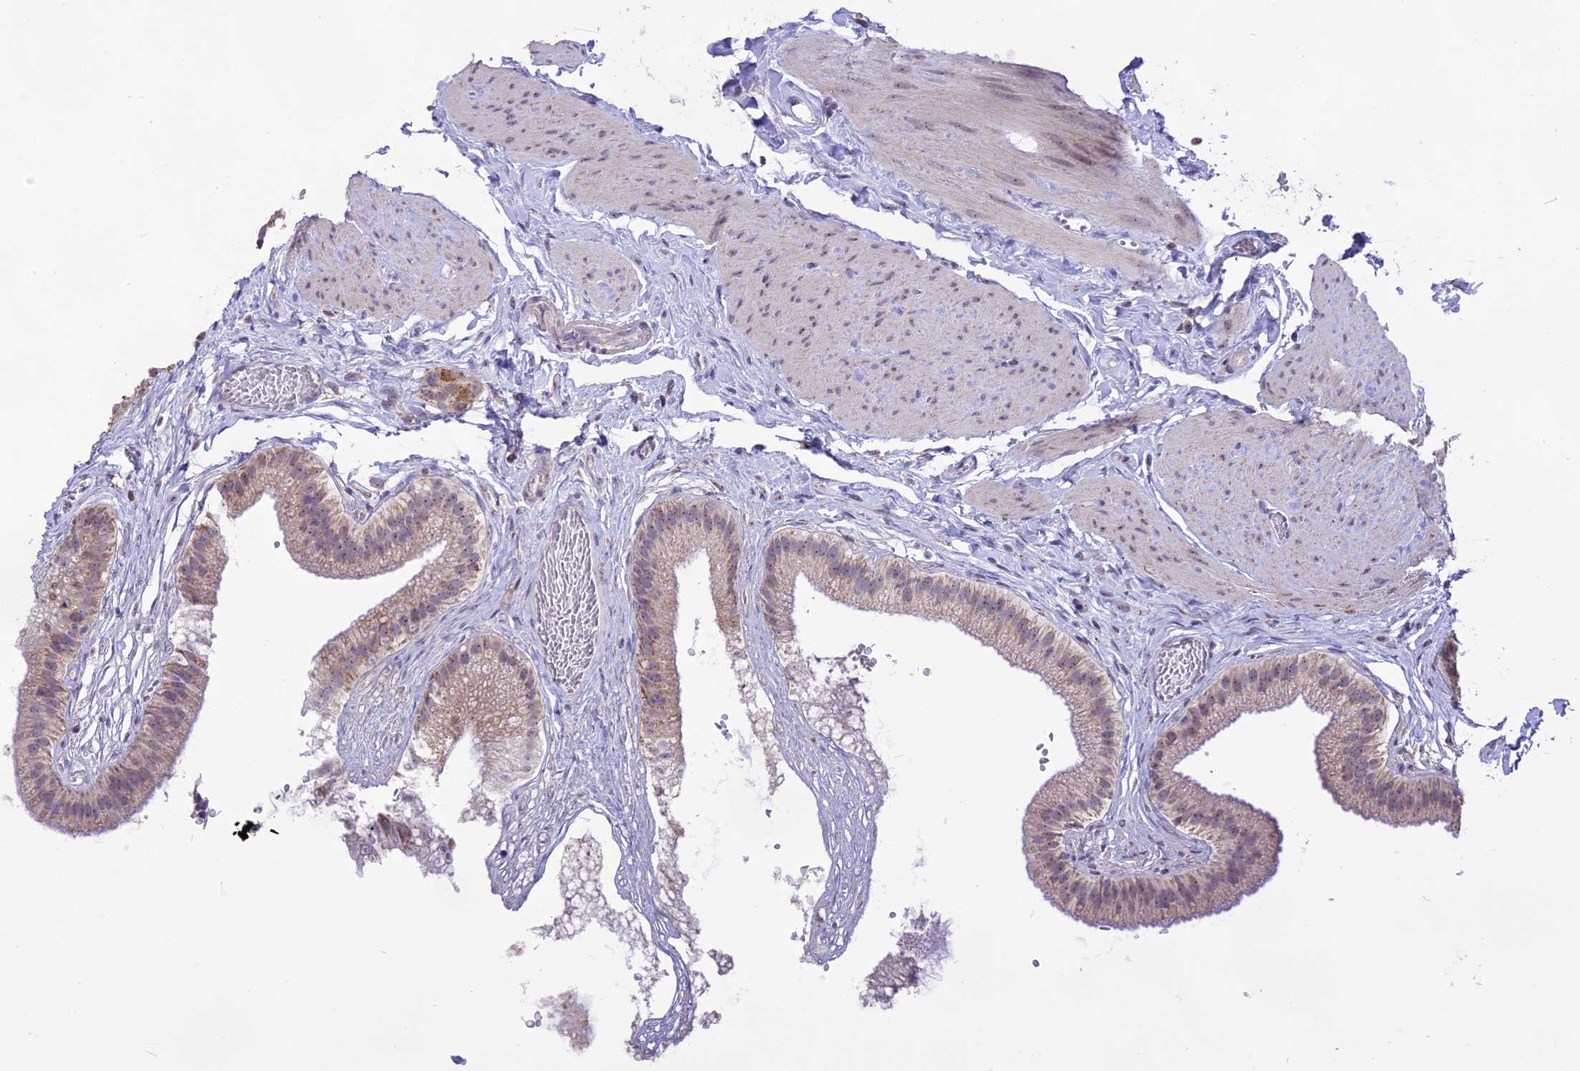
{"staining": {"intensity": "moderate", "quantity": "25%-75%", "location": "cytoplasmic/membranous,nuclear"}, "tissue": "gallbladder", "cell_type": "Glandular cells", "image_type": "normal", "snomed": [{"axis": "morphology", "description": "Normal tissue, NOS"}, {"axis": "topography", "description": "Gallbladder"}], "caption": "Protein staining of unremarkable gallbladder displays moderate cytoplasmic/membranous,nuclear expression in about 25%-75% of glandular cells.", "gene": "CMSS1", "patient": {"sex": "female", "age": 54}}